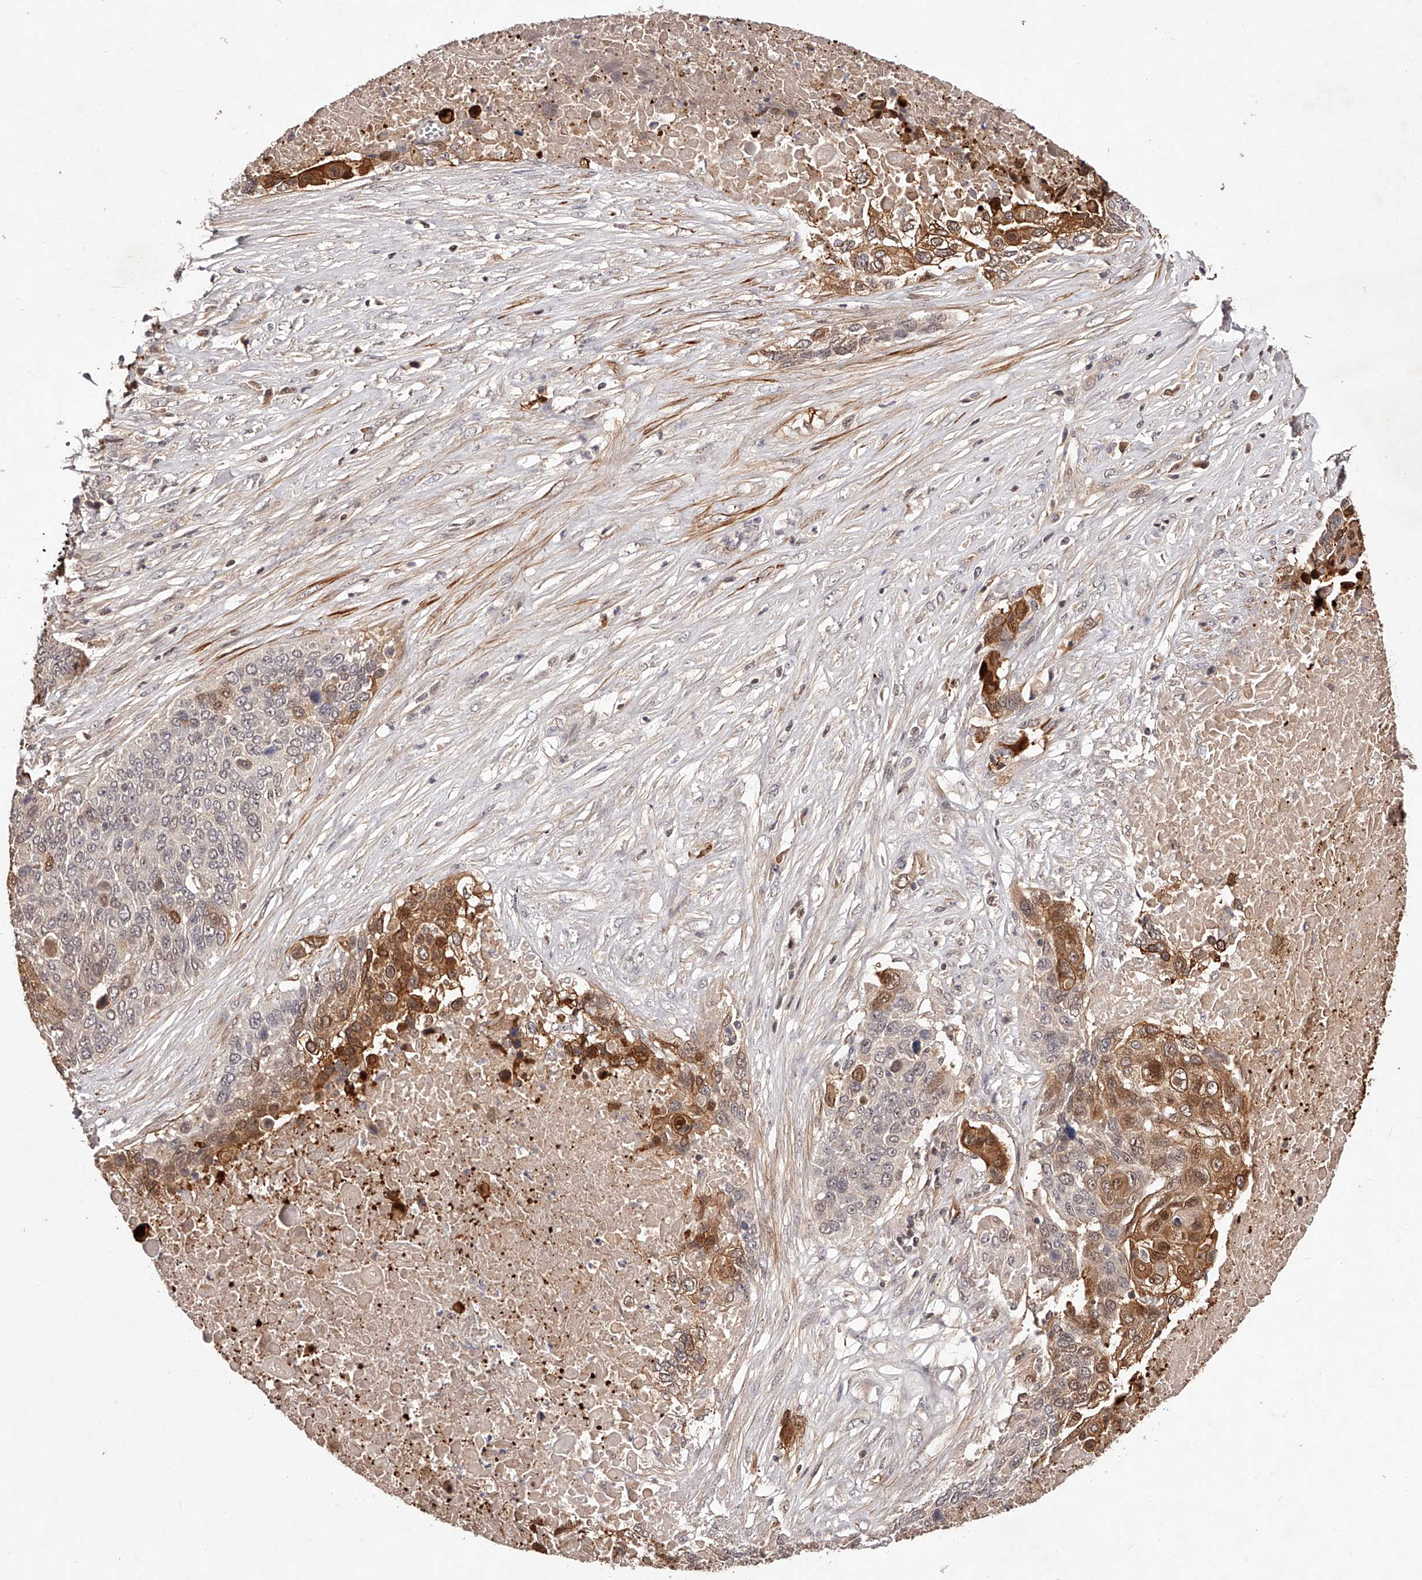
{"staining": {"intensity": "moderate", "quantity": "25%-75%", "location": "cytoplasmic/membranous,nuclear"}, "tissue": "lung cancer", "cell_type": "Tumor cells", "image_type": "cancer", "snomed": [{"axis": "morphology", "description": "Squamous cell carcinoma, NOS"}, {"axis": "topography", "description": "Lung"}], "caption": "Lung cancer stained with DAB immunohistochemistry displays medium levels of moderate cytoplasmic/membranous and nuclear staining in approximately 25%-75% of tumor cells.", "gene": "CUL7", "patient": {"sex": "male", "age": 66}}